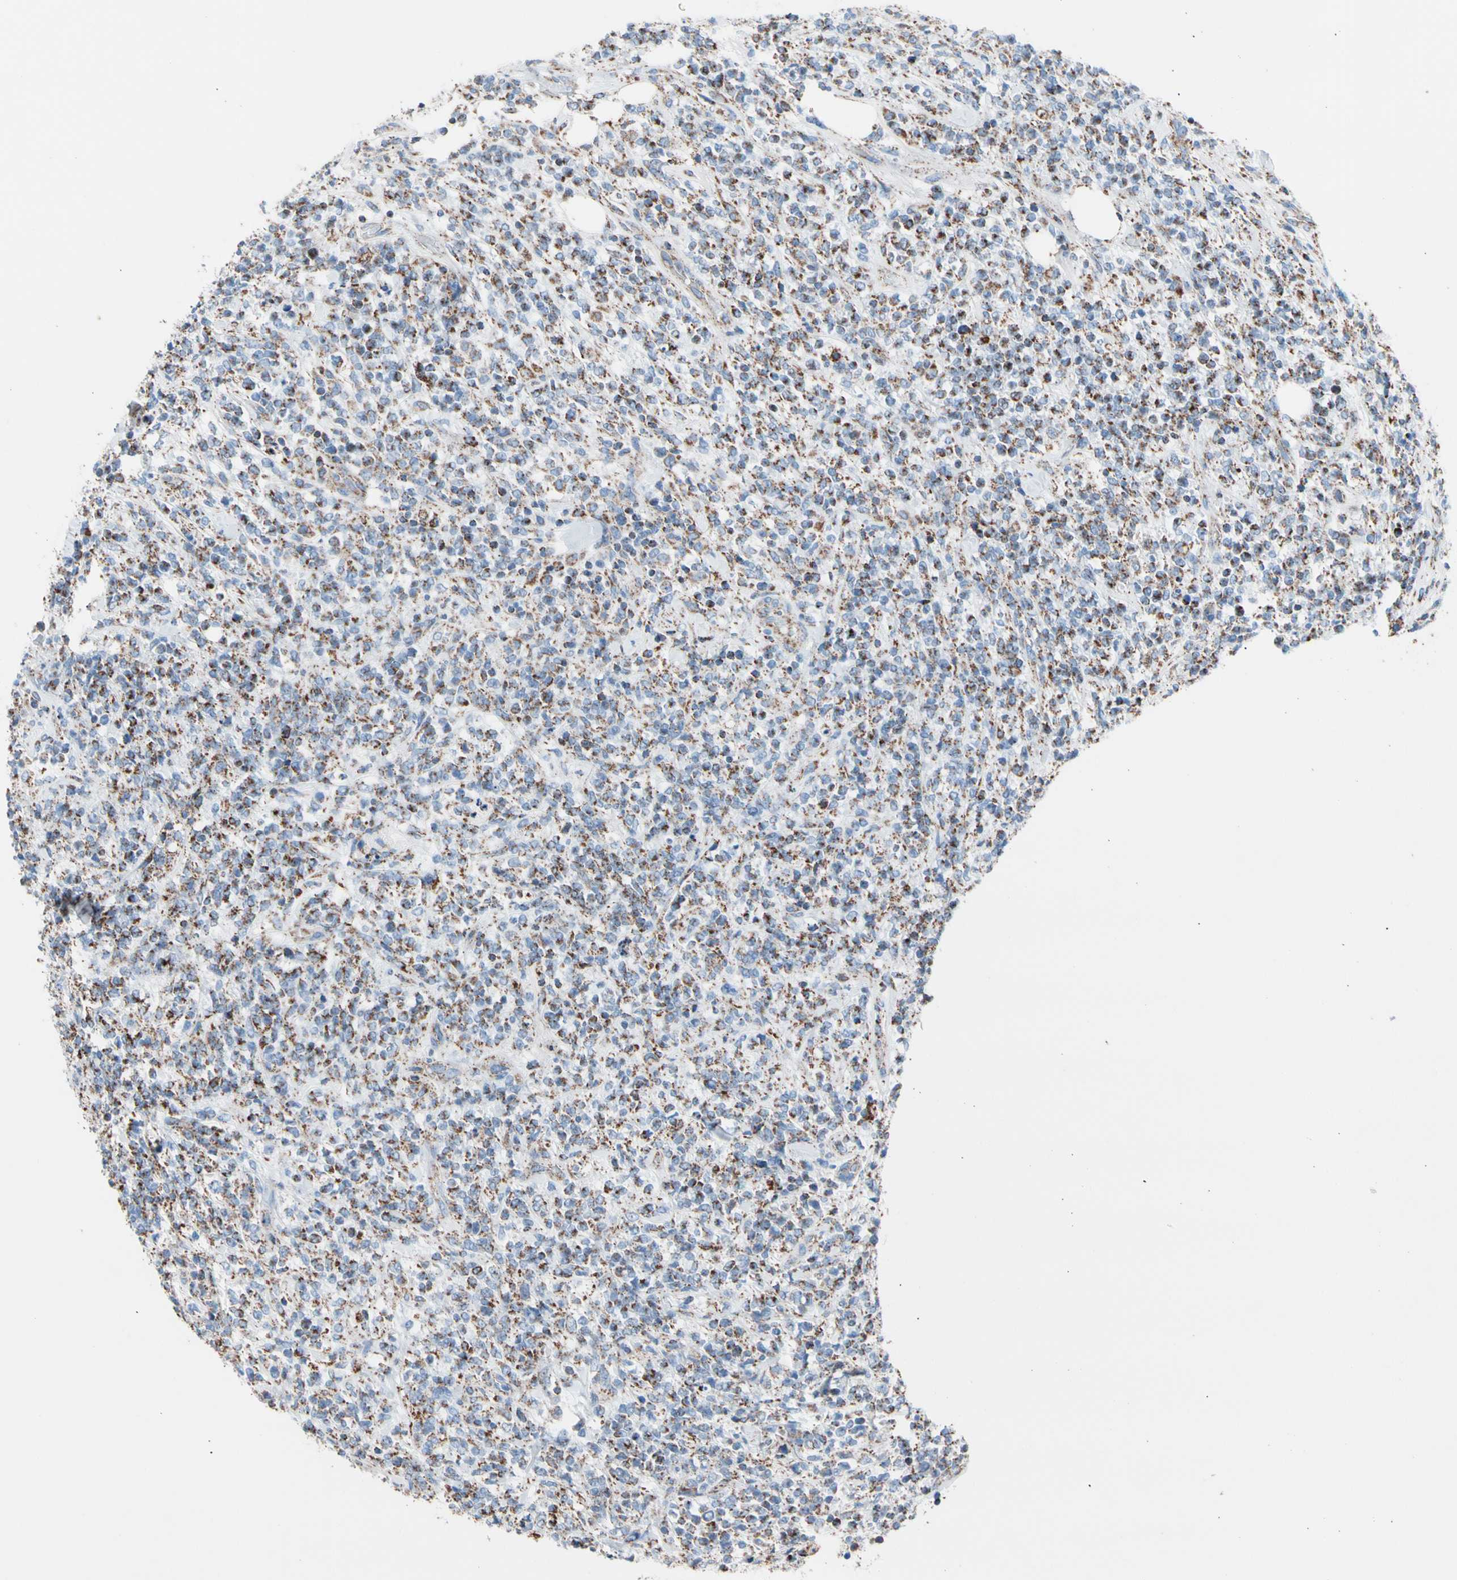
{"staining": {"intensity": "strong", "quantity": ">75%", "location": "cytoplasmic/membranous"}, "tissue": "lymphoma", "cell_type": "Tumor cells", "image_type": "cancer", "snomed": [{"axis": "morphology", "description": "Malignant lymphoma, non-Hodgkin's type, High grade"}, {"axis": "topography", "description": "Soft tissue"}], "caption": "The image reveals staining of high-grade malignant lymphoma, non-Hodgkin's type, revealing strong cytoplasmic/membranous protein expression (brown color) within tumor cells.", "gene": "HK1", "patient": {"sex": "male", "age": 18}}